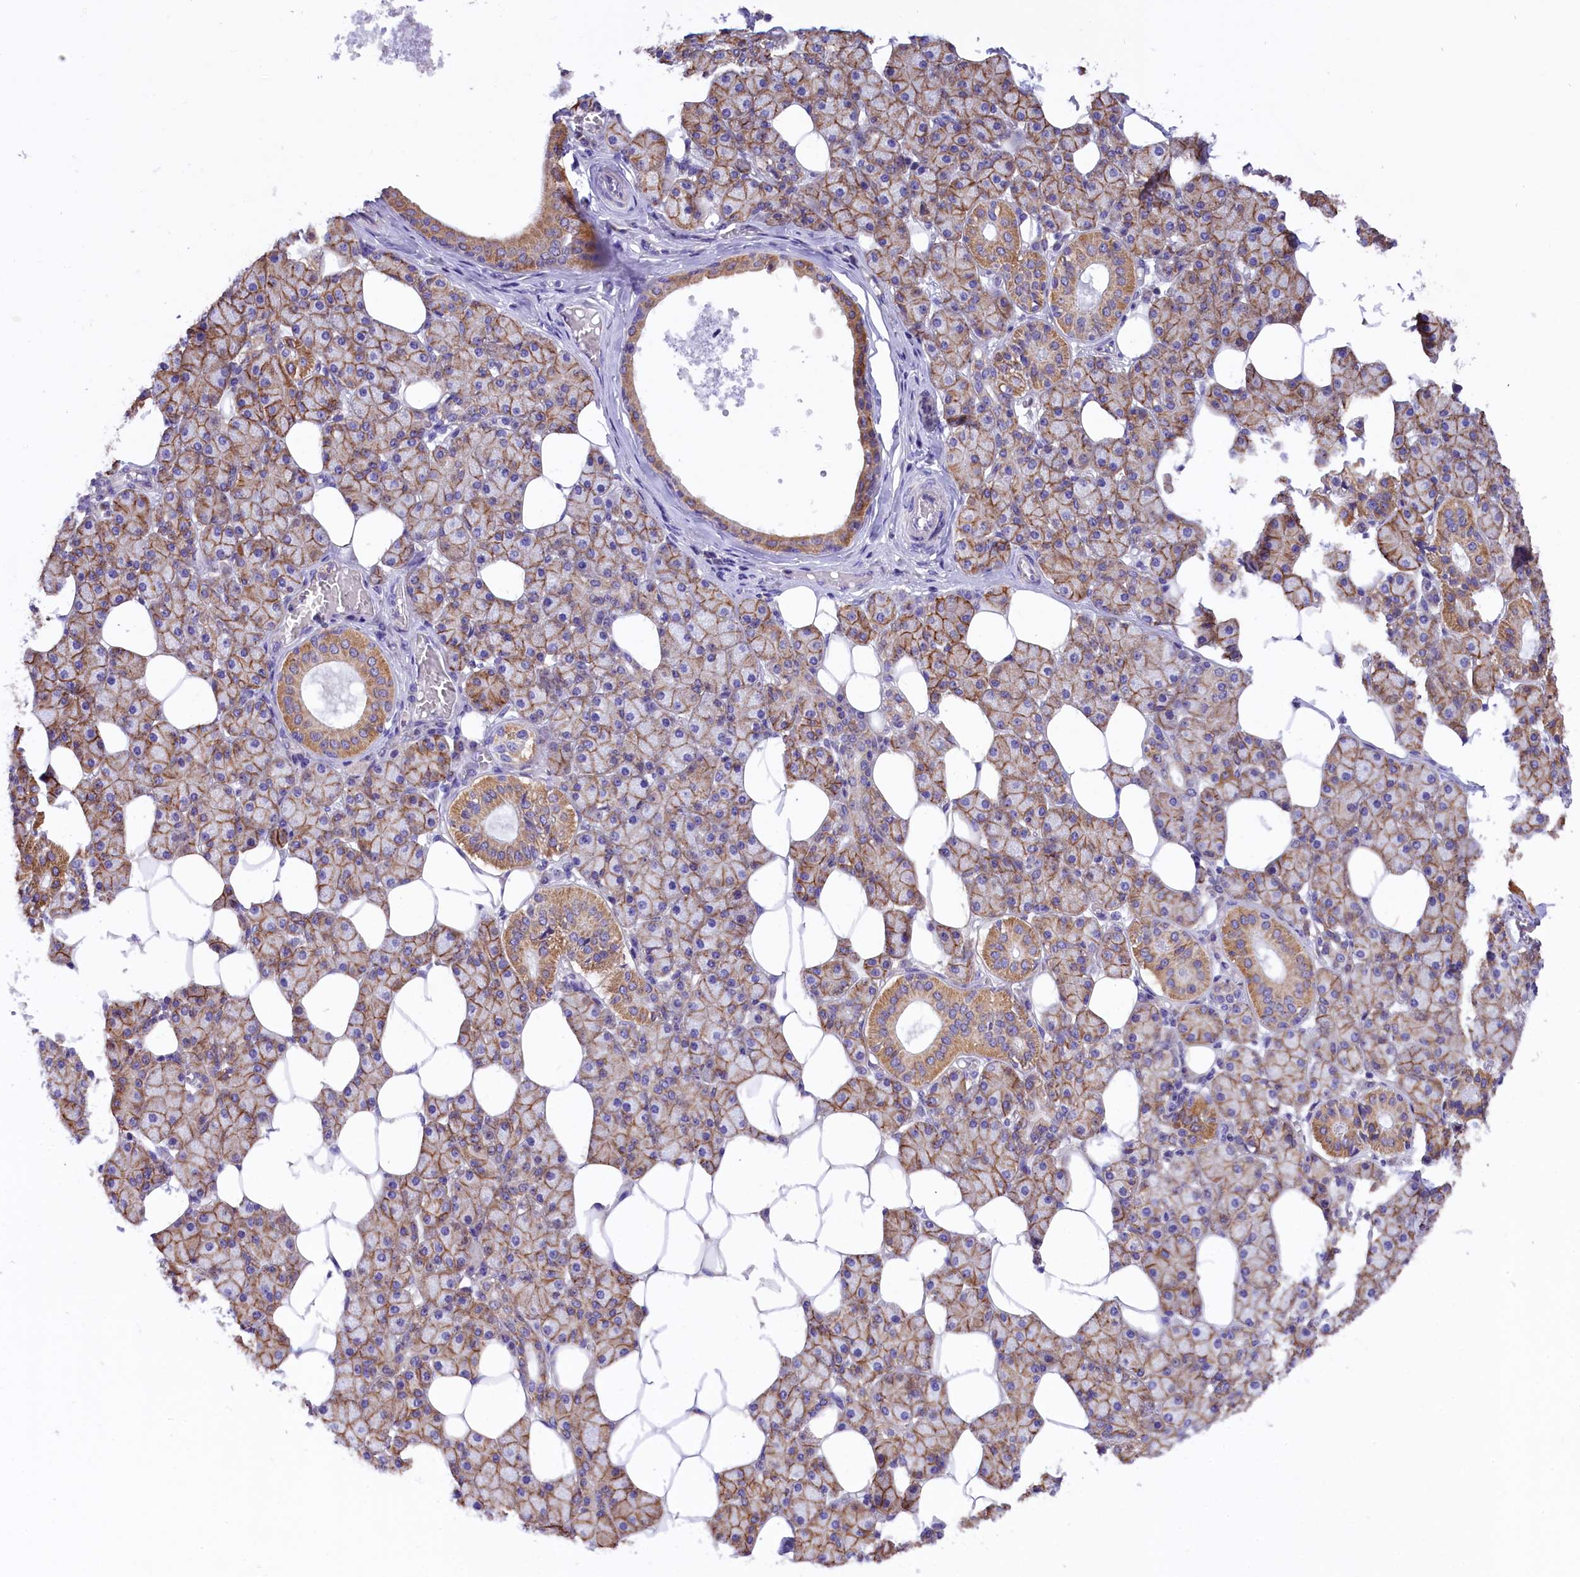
{"staining": {"intensity": "moderate", "quantity": ">75%", "location": "cytoplasmic/membranous"}, "tissue": "salivary gland", "cell_type": "Glandular cells", "image_type": "normal", "snomed": [{"axis": "morphology", "description": "Normal tissue, NOS"}, {"axis": "topography", "description": "Salivary gland"}], "caption": "Human salivary gland stained with a brown dye exhibits moderate cytoplasmic/membranous positive expression in approximately >75% of glandular cells.", "gene": "DNAJB9", "patient": {"sex": "female", "age": 33}}